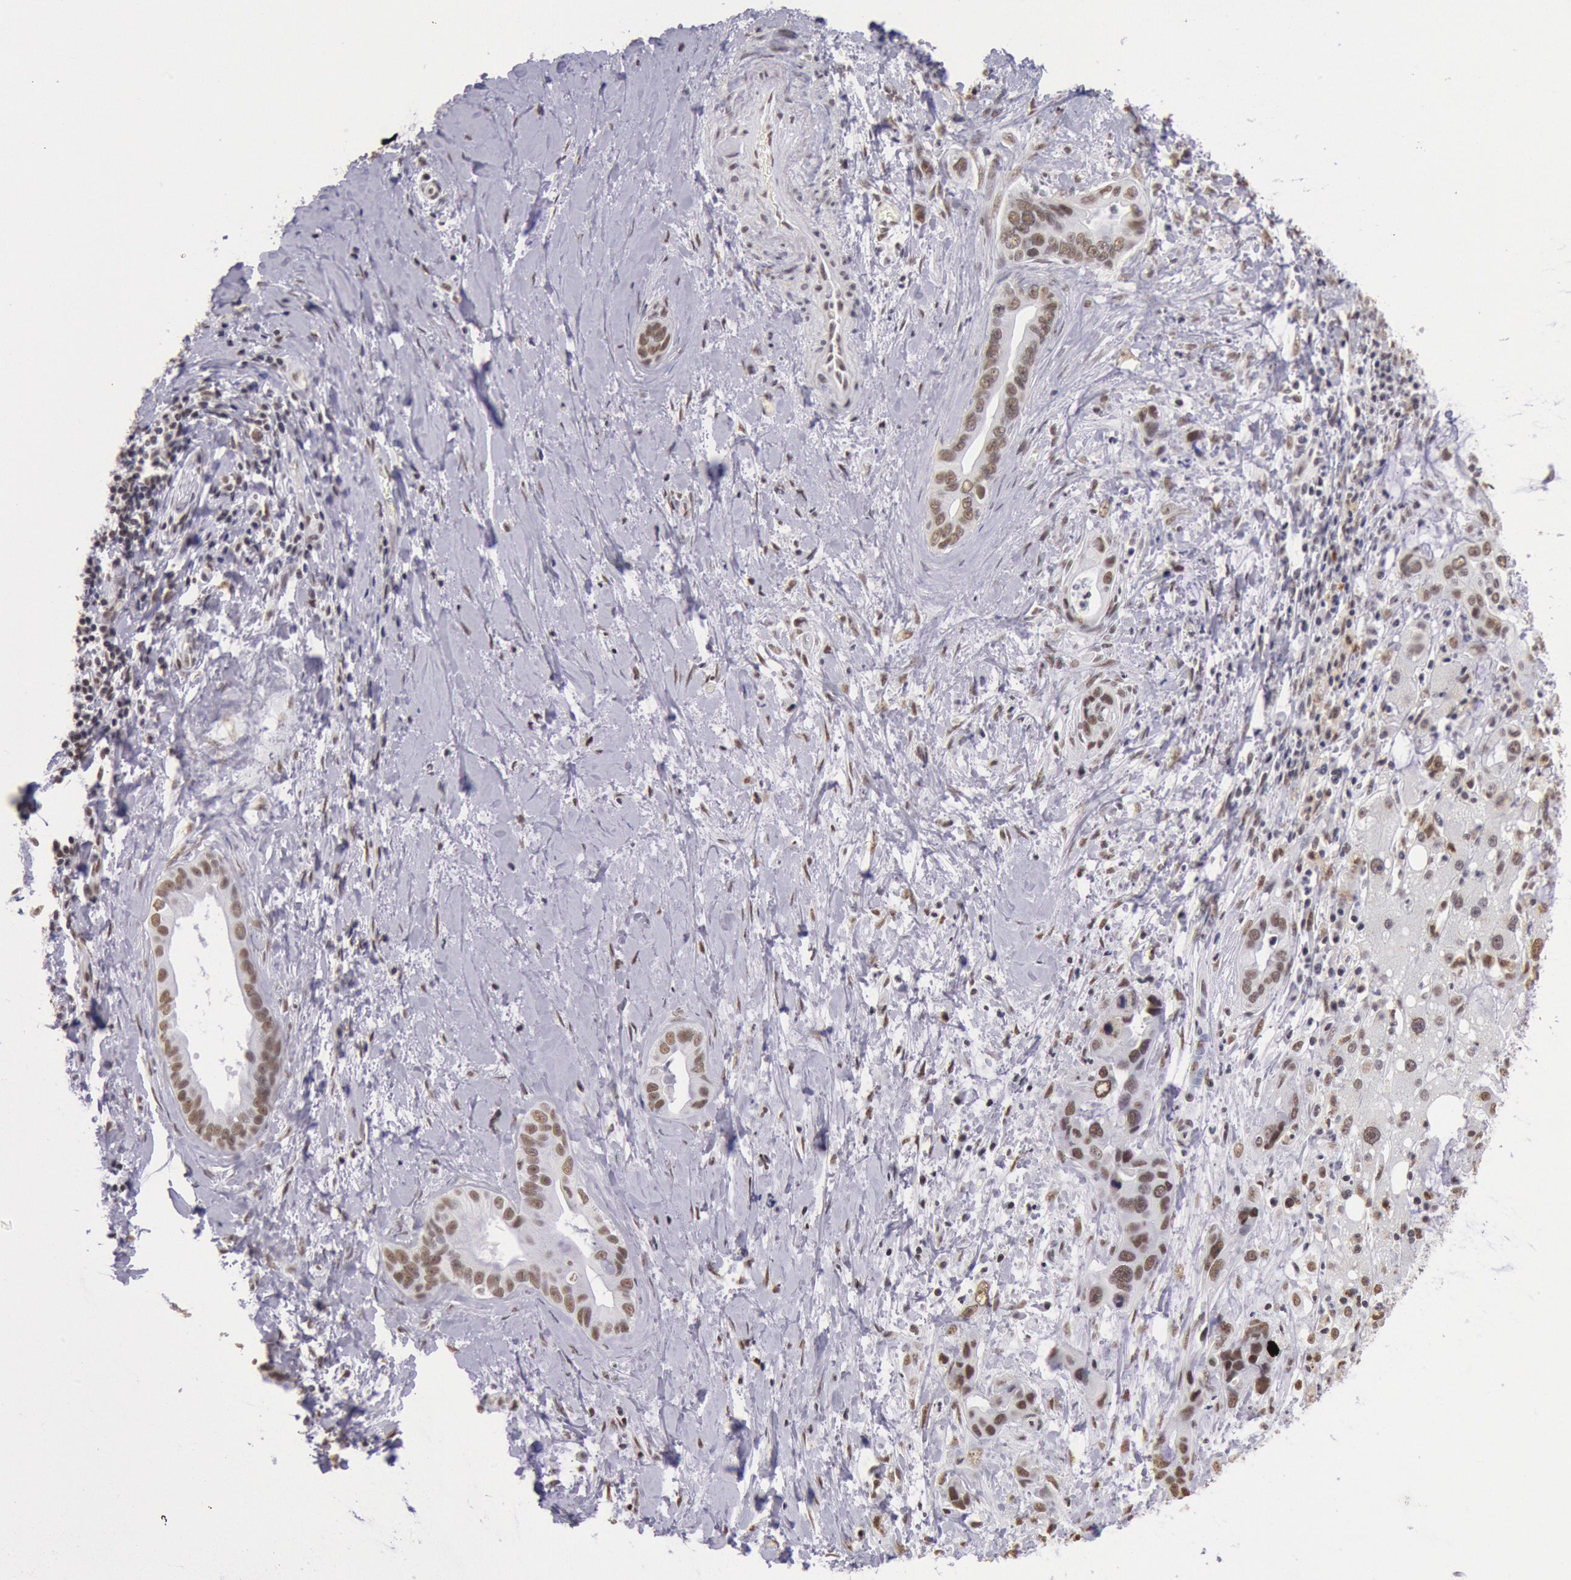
{"staining": {"intensity": "weak", "quantity": ">75%", "location": "nuclear"}, "tissue": "liver cancer", "cell_type": "Tumor cells", "image_type": "cancer", "snomed": [{"axis": "morphology", "description": "Cholangiocarcinoma"}, {"axis": "topography", "description": "Liver"}], "caption": "Human liver cholangiocarcinoma stained with a brown dye demonstrates weak nuclear positive staining in about >75% of tumor cells.", "gene": "SNRPD3", "patient": {"sex": "female", "age": 65}}